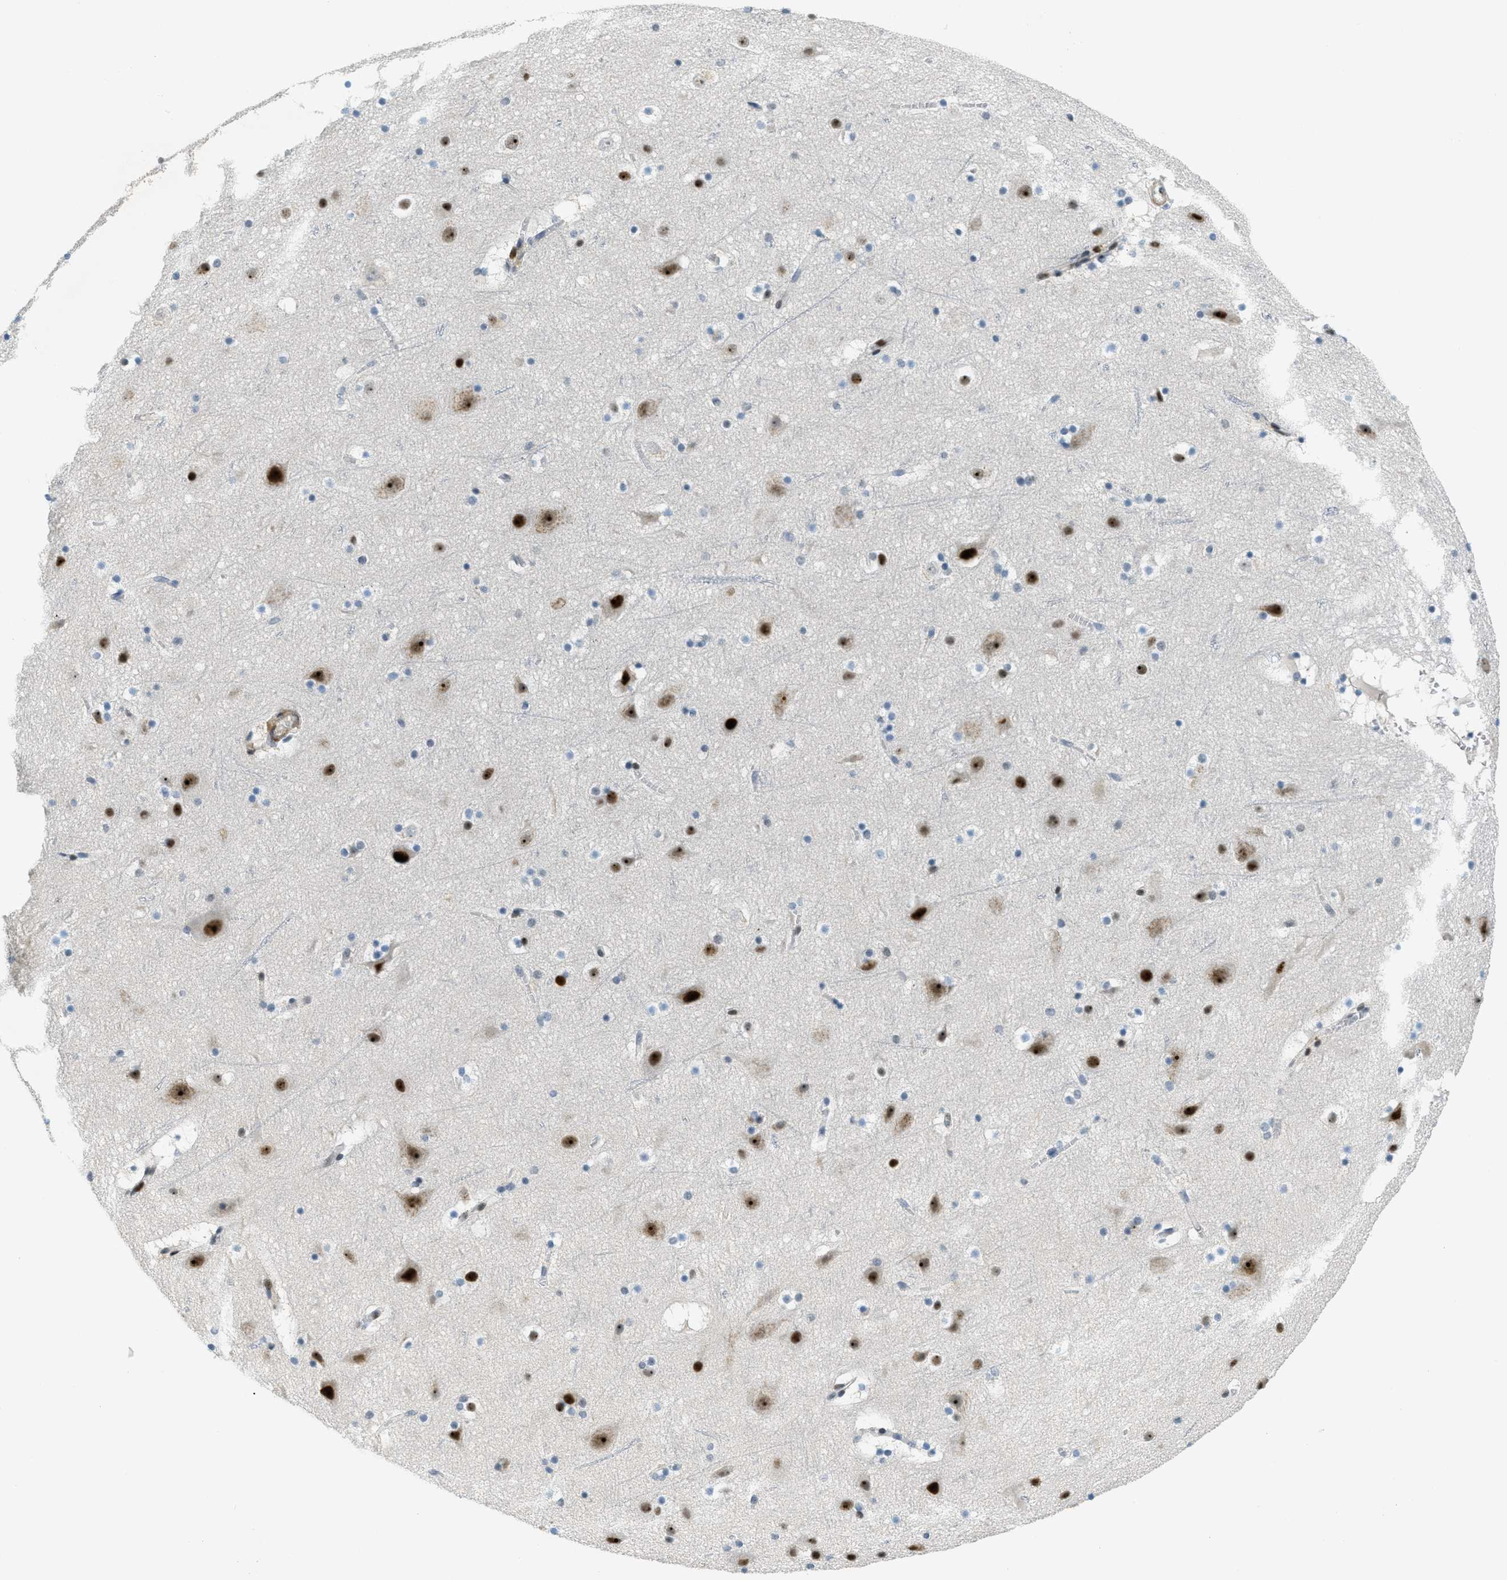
{"staining": {"intensity": "moderate", "quantity": "25%-75%", "location": "cytoplasmic/membranous,nuclear"}, "tissue": "cerebral cortex", "cell_type": "Endothelial cells", "image_type": "normal", "snomed": [{"axis": "morphology", "description": "Normal tissue, NOS"}, {"axis": "topography", "description": "Cerebral cortex"}], "caption": "A brown stain labels moderate cytoplasmic/membranous,nuclear positivity of a protein in endothelial cells of benign human cerebral cortex.", "gene": "ZDHHC23", "patient": {"sex": "male", "age": 45}}